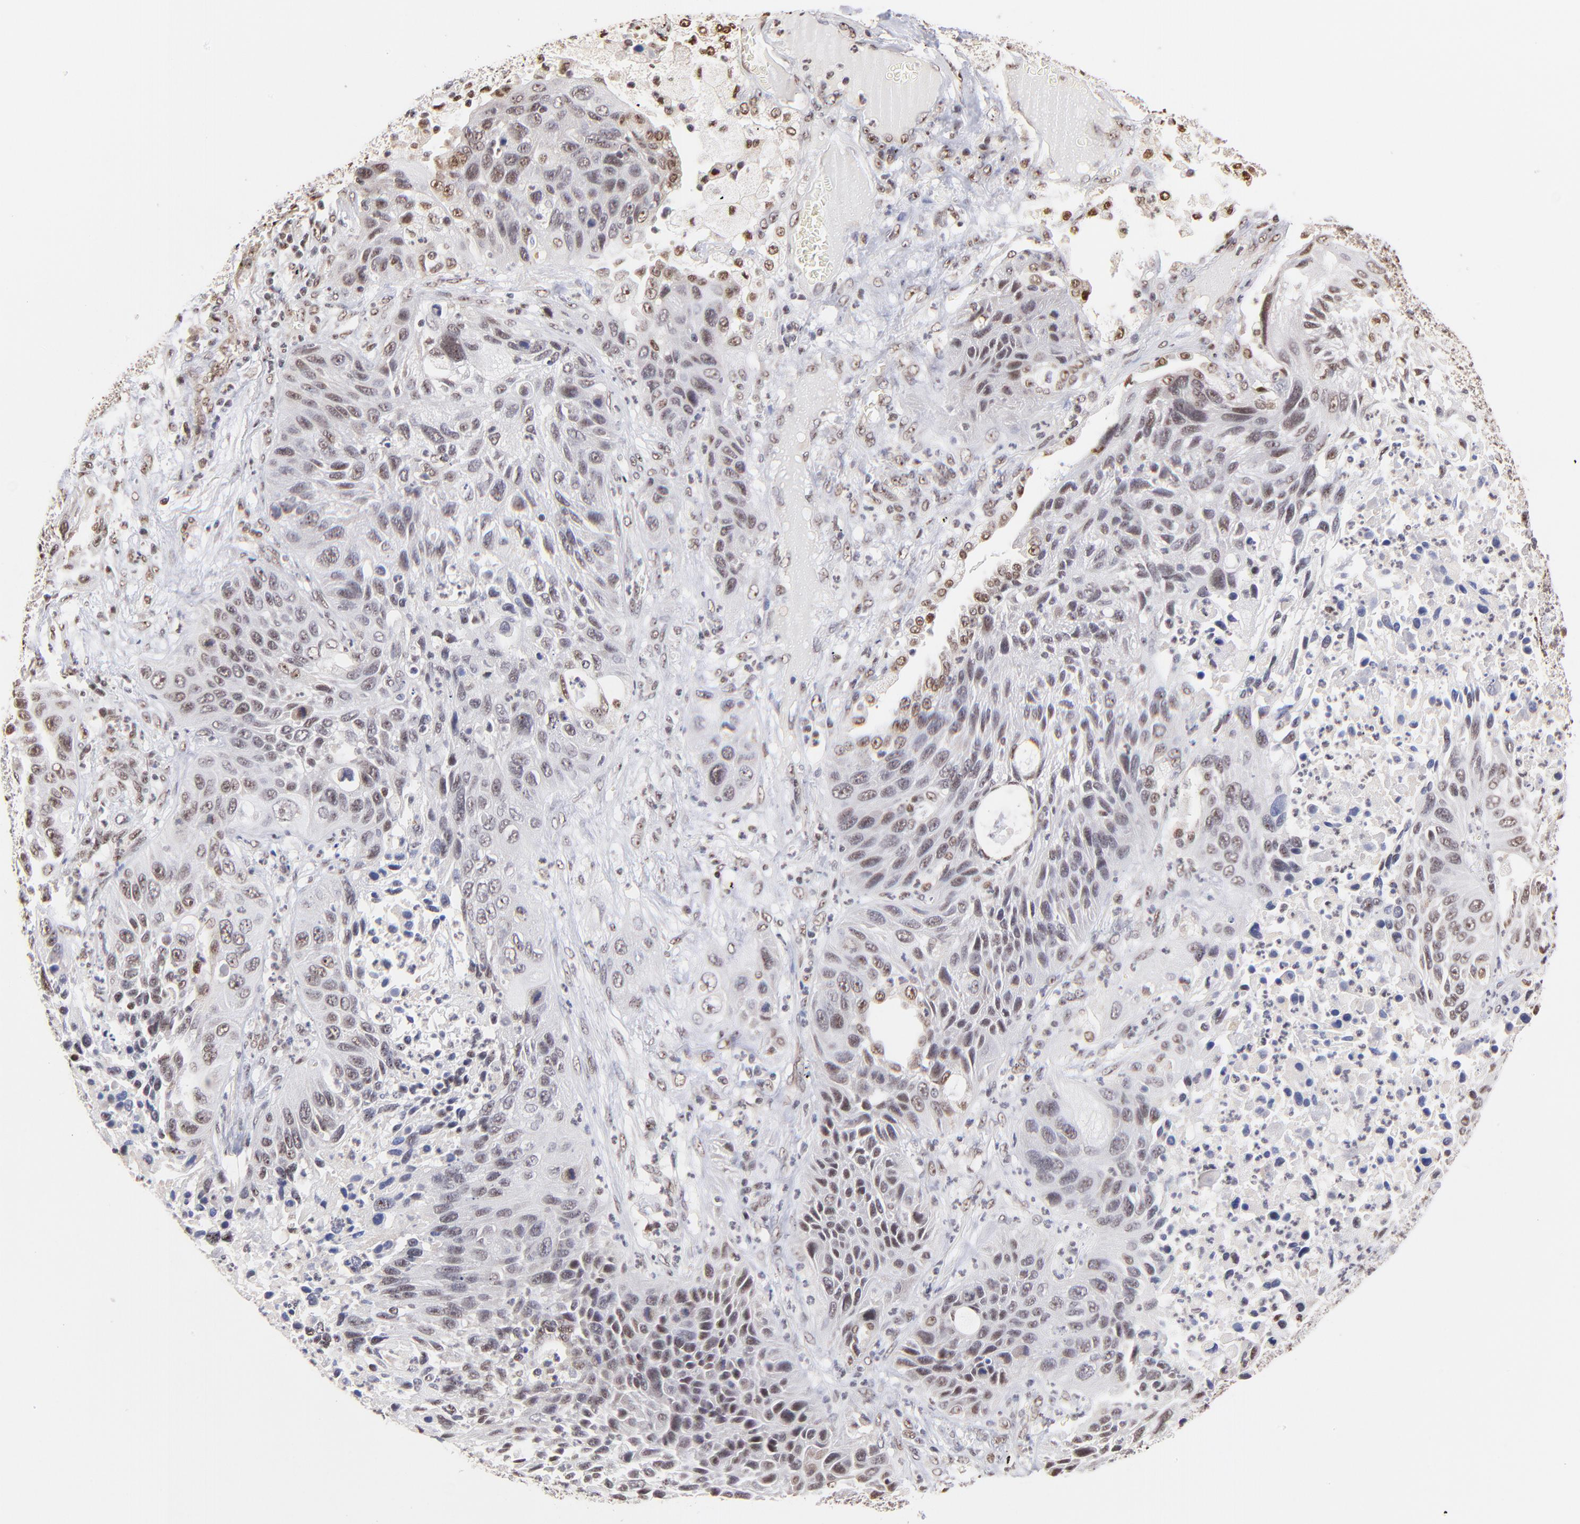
{"staining": {"intensity": "weak", "quantity": ">75%", "location": "nuclear"}, "tissue": "lung cancer", "cell_type": "Tumor cells", "image_type": "cancer", "snomed": [{"axis": "morphology", "description": "Squamous cell carcinoma, NOS"}, {"axis": "topography", "description": "Lung"}], "caption": "Tumor cells demonstrate low levels of weak nuclear expression in about >75% of cells in squamous cell carcinoma (lung). Nuclei are stained in blue.", "gene": "ZNF670", "patient": {"sex": "female", "age": 76}}